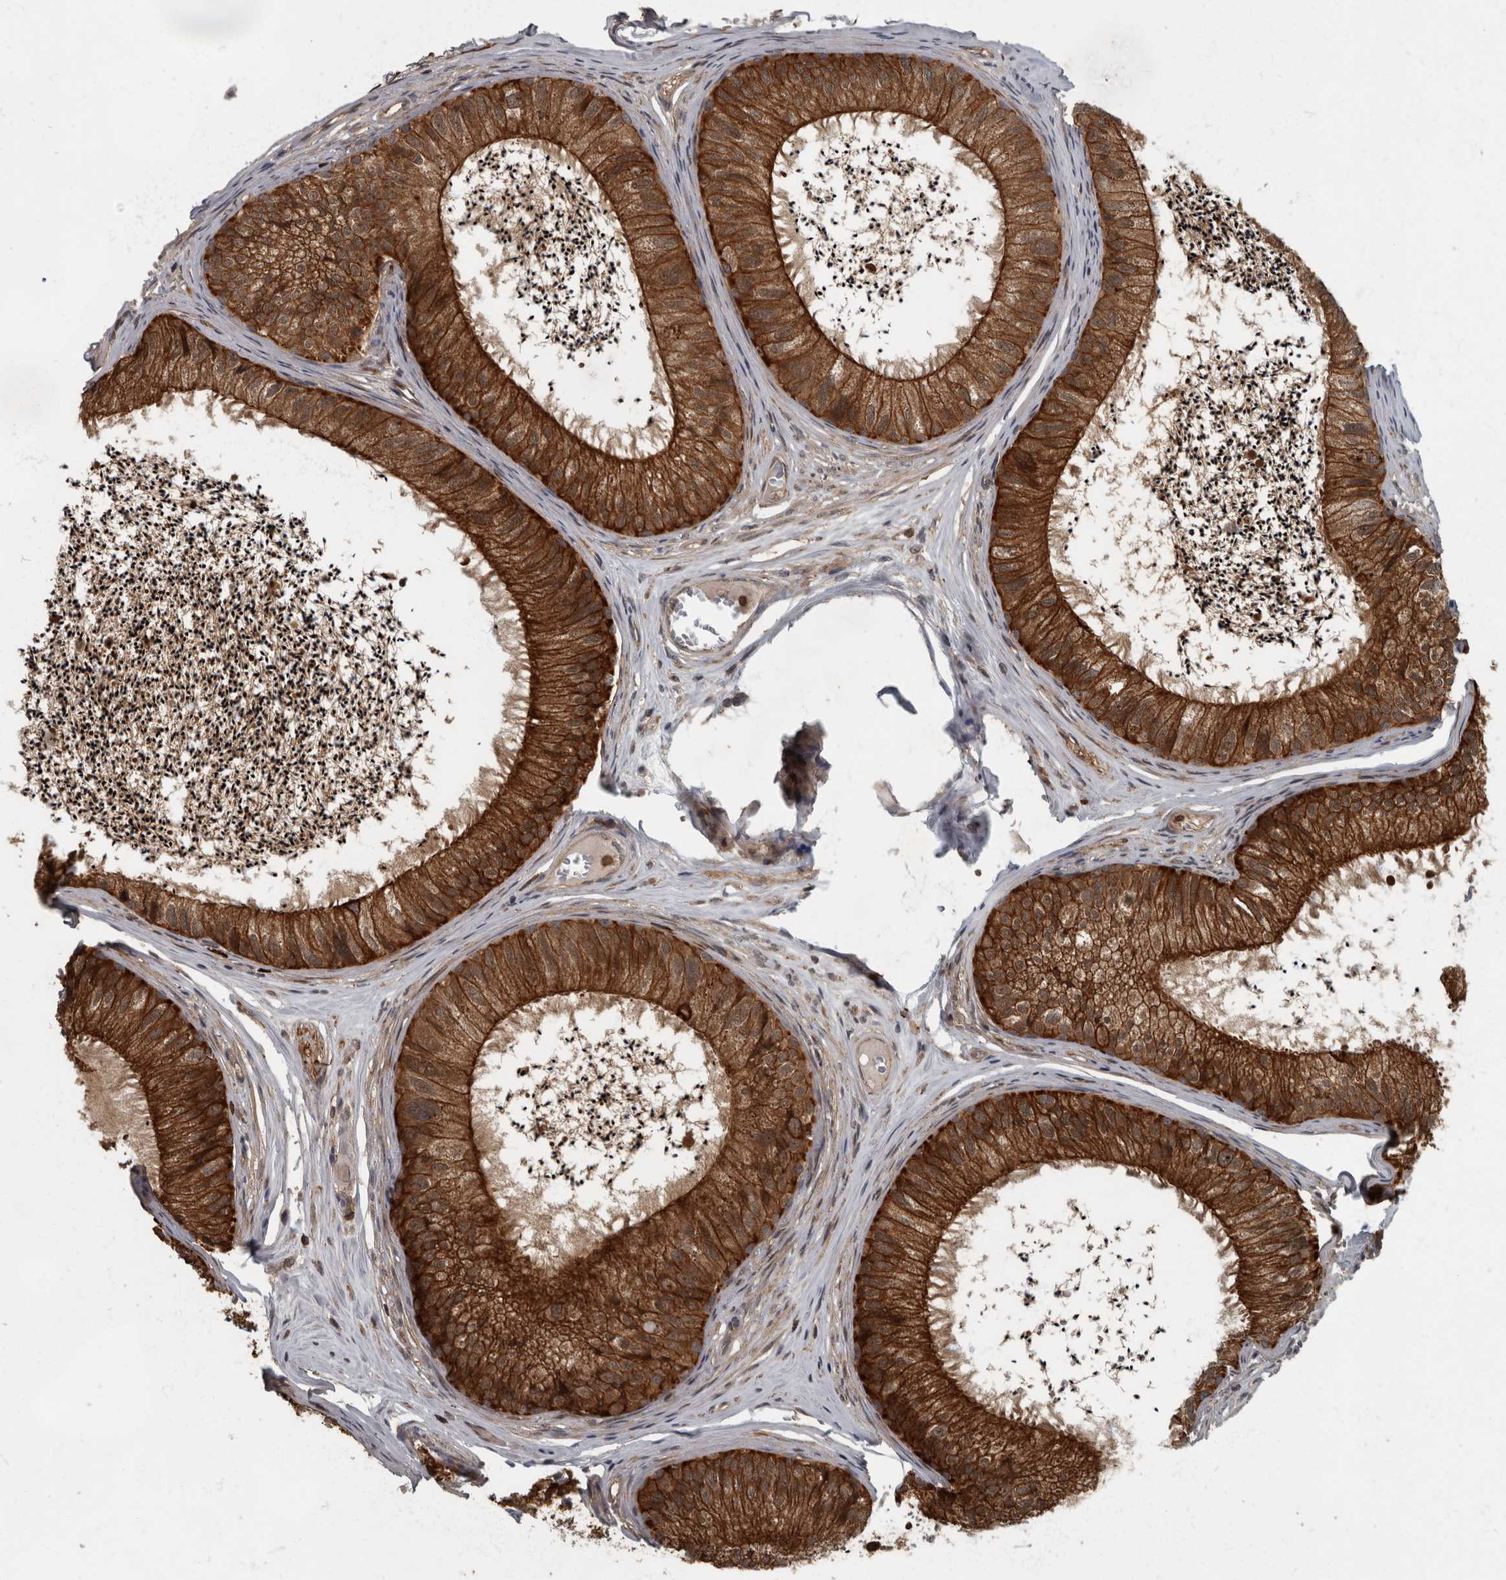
{"staining": {"intensity": "strong", "quantity": ">75%", "location": "cytoplasmic/membranous"}, "tissue": "epididymis", "cell_type": "Glandular cells", "image_type": "normal", "snomed": [{"axis": "morphology", "description": "Normal tissue, NOS"}, {"axis": "topography", "description": "Epididymis"}], "caption": "Unremarkable epididymis was stained to show a protein in brown. There is high levels of strong cytoplasmic/membranous staining in about >75% of glandular cells.", "gene": "RABGGTB", "patient": {"sex": "male", "age": 79}}